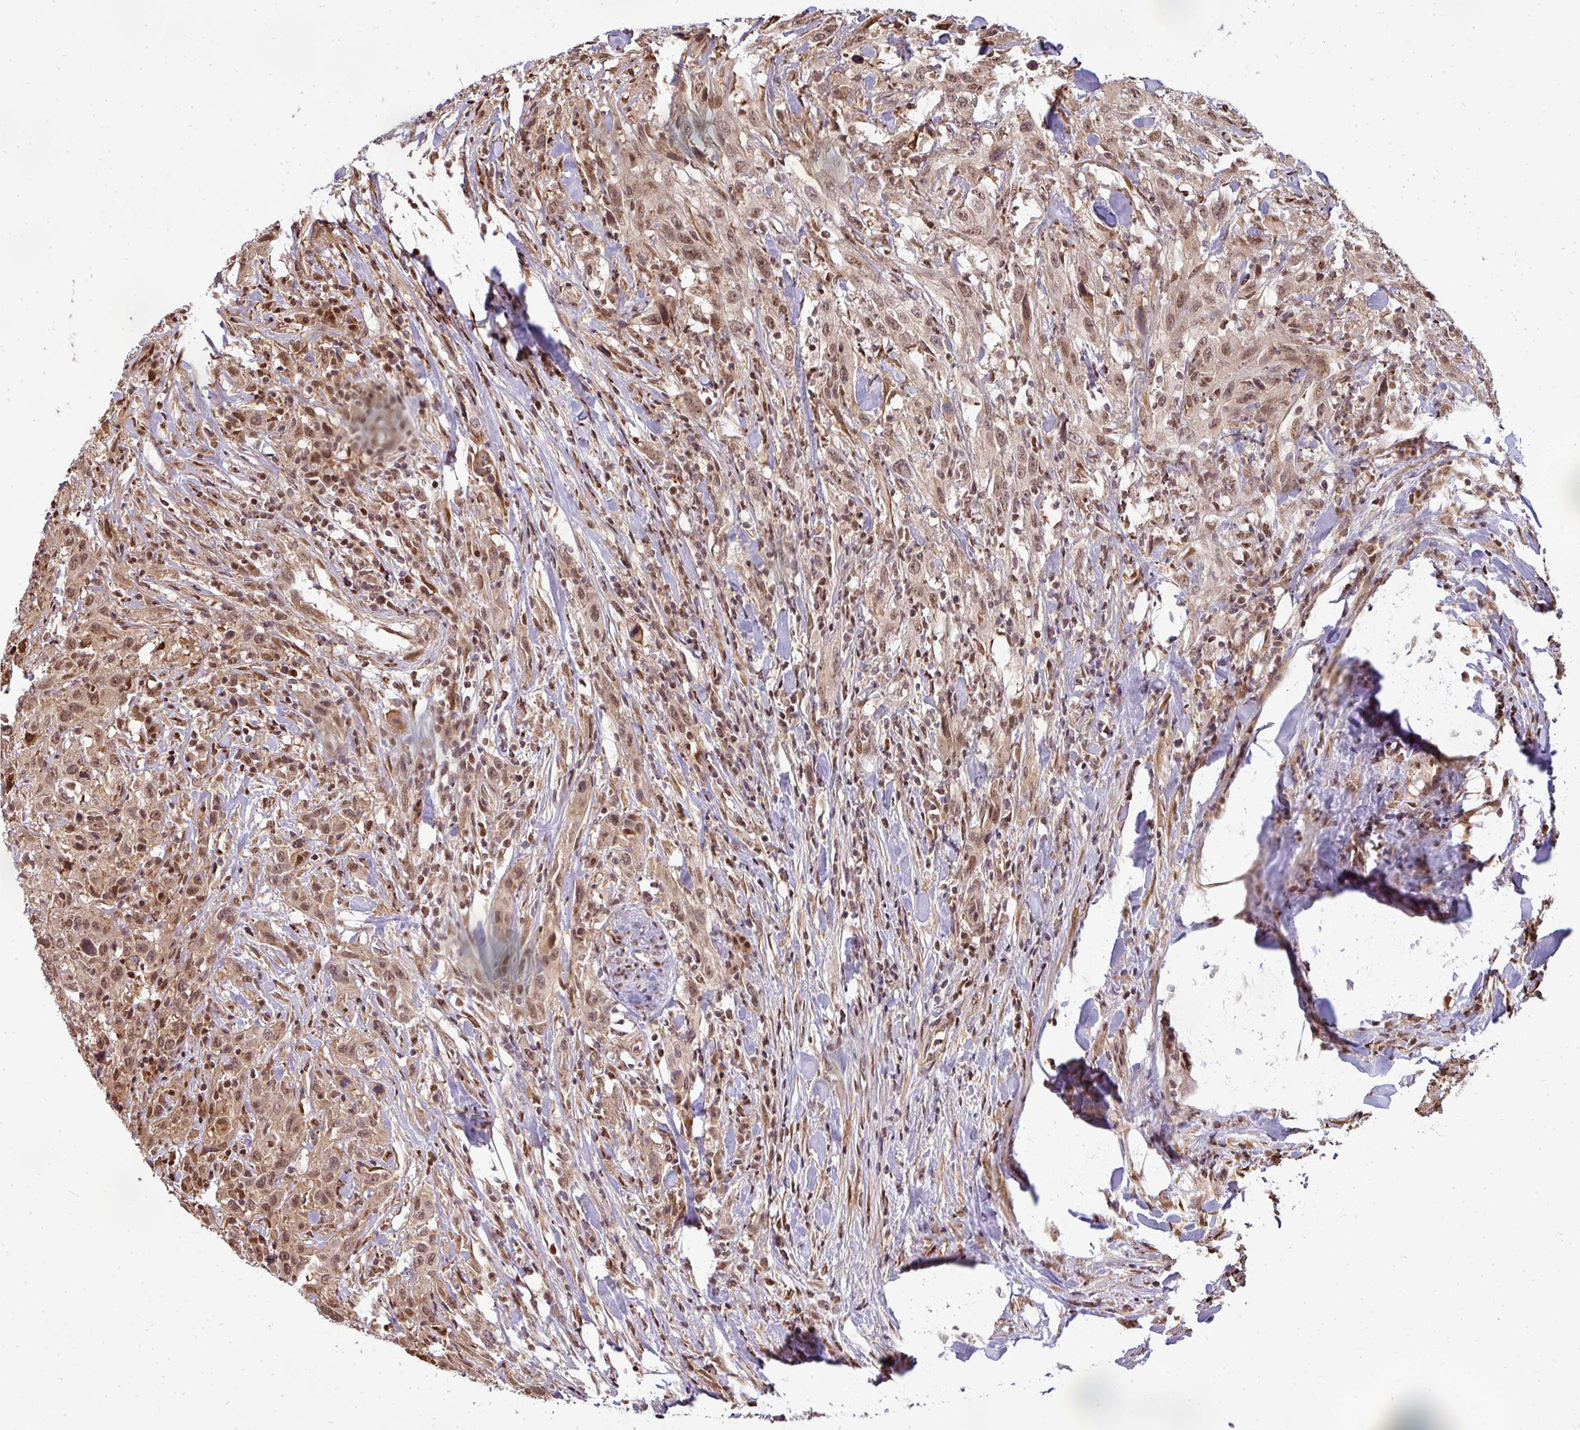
{"staining": {"intensity": "moderate", "quantity": ">75%", "location": "nuclear"}, "tissue": "urothelial cancer", "cell_type": "Tumor cells", "image_type": "cancer", "snomed": [{"axis": "morphology", "description": "Urothelial carcinoma, High grade"}, {"axis": "topography", "description": "Urinary bladder"}], "caption": "Immunohistochemical staining of urothelial cancer shows moderate nuclear protein staining in approximately >75% of tumor cells. The staining is performed using DAB brown chromogen to label protein expression. The nuclei are counter-stained blue using hematoxylin.", "gene": "PATZ1", "patient": {"sex": "male", "age": 61}}